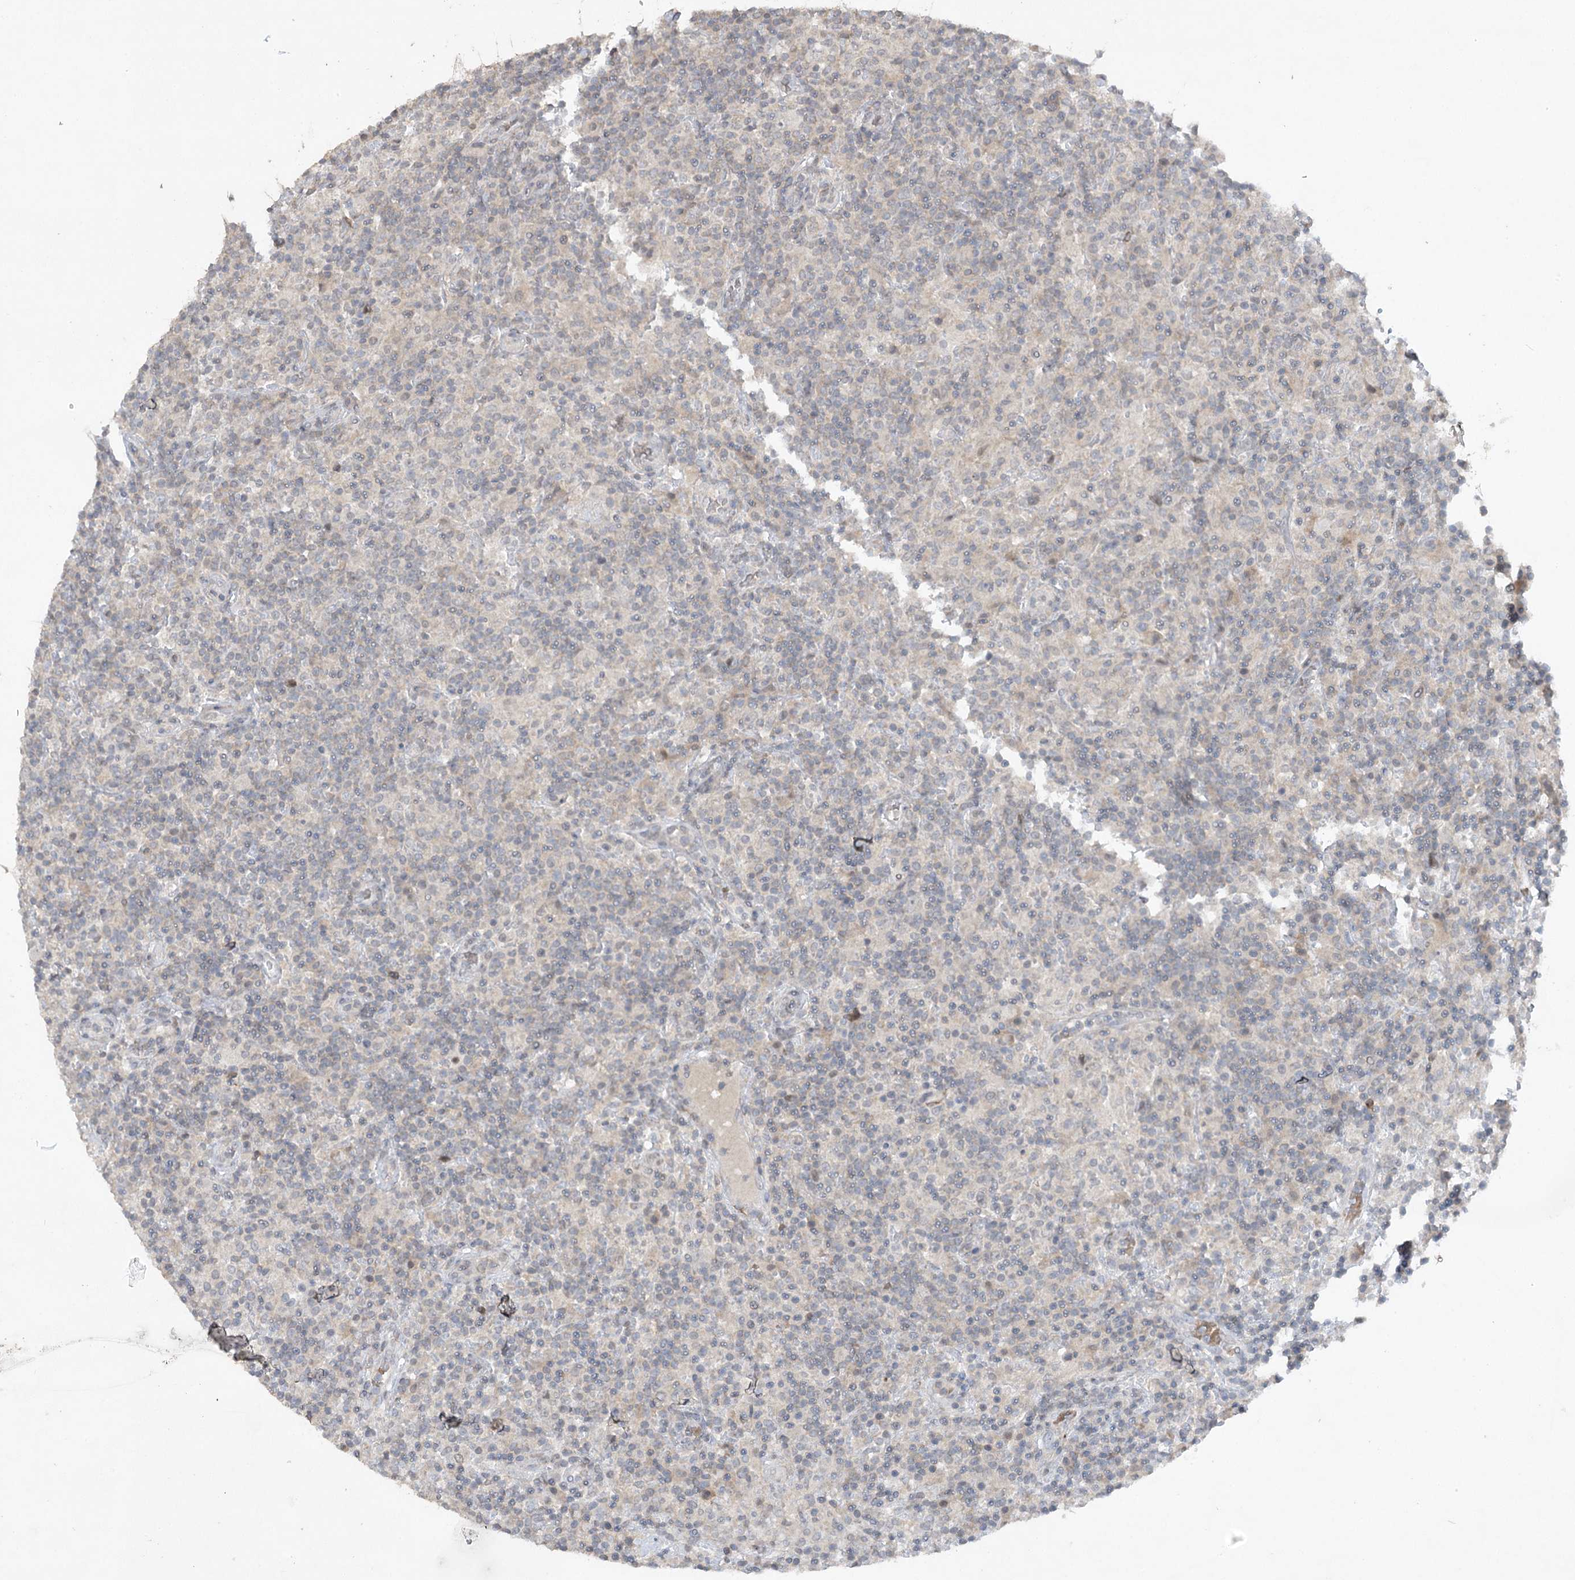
{"staining": {"intensity": "negative", "quantity": "none", "location": "none"}, "tissue": "lymphoma", "cell_type": "Tumor cells", "image_type": "cancer", "snomed": [{"axis": "morphology", "description": "Hodgkin's disease, NOS"}, {"axis": "topography", "description": "Lymph node"}], "caption": "Immunohistochemistry (IHC) micrograph of Hodgkin's disease stained for a protein (brown), which shows no expression in tumor cells. (Brightfield microscopy of DAB (3,3'-diaminobenzidine) immunohistochemistry at high magnification).", "gene": "TRAF3IP1", "patient": {"sex": "male", "age": 70}}